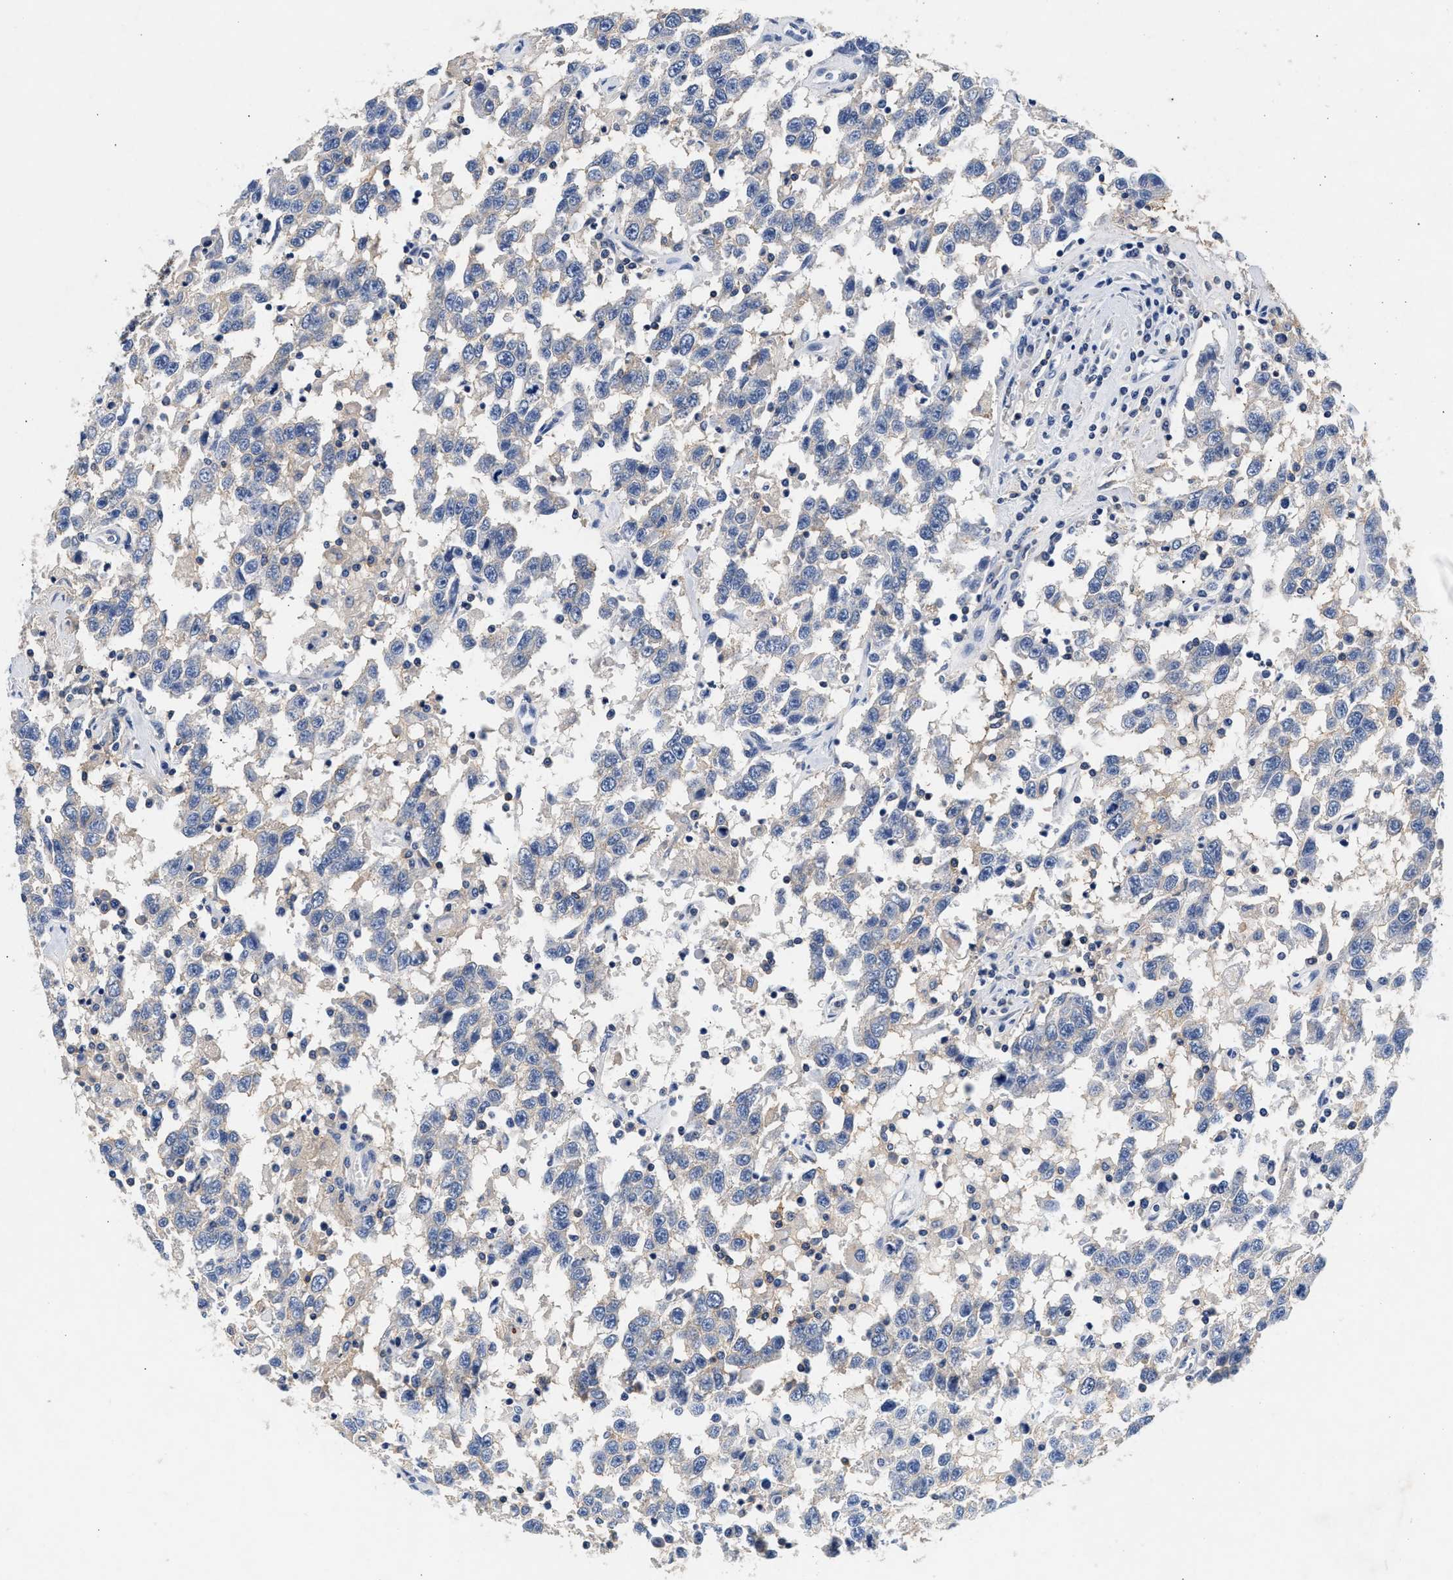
{"staining": {"intensity": "negative", "quantity": "none", "location": "none"}, "tissue": "testis cancer", "cell_type": "Tumor cells", "image_type": "cancer", "snomed": [{"axis": "morphology", "description": "Seminoma, NOS"}, {"axis": "topography", "description": "Testis"}], "caption": "Image shows no protein positivity in tumor cells of testis cancer tissue. (DAB IHC, high magnification).", "gene": "GNAI3", "patient": {"sex": "male", "age": 41}}